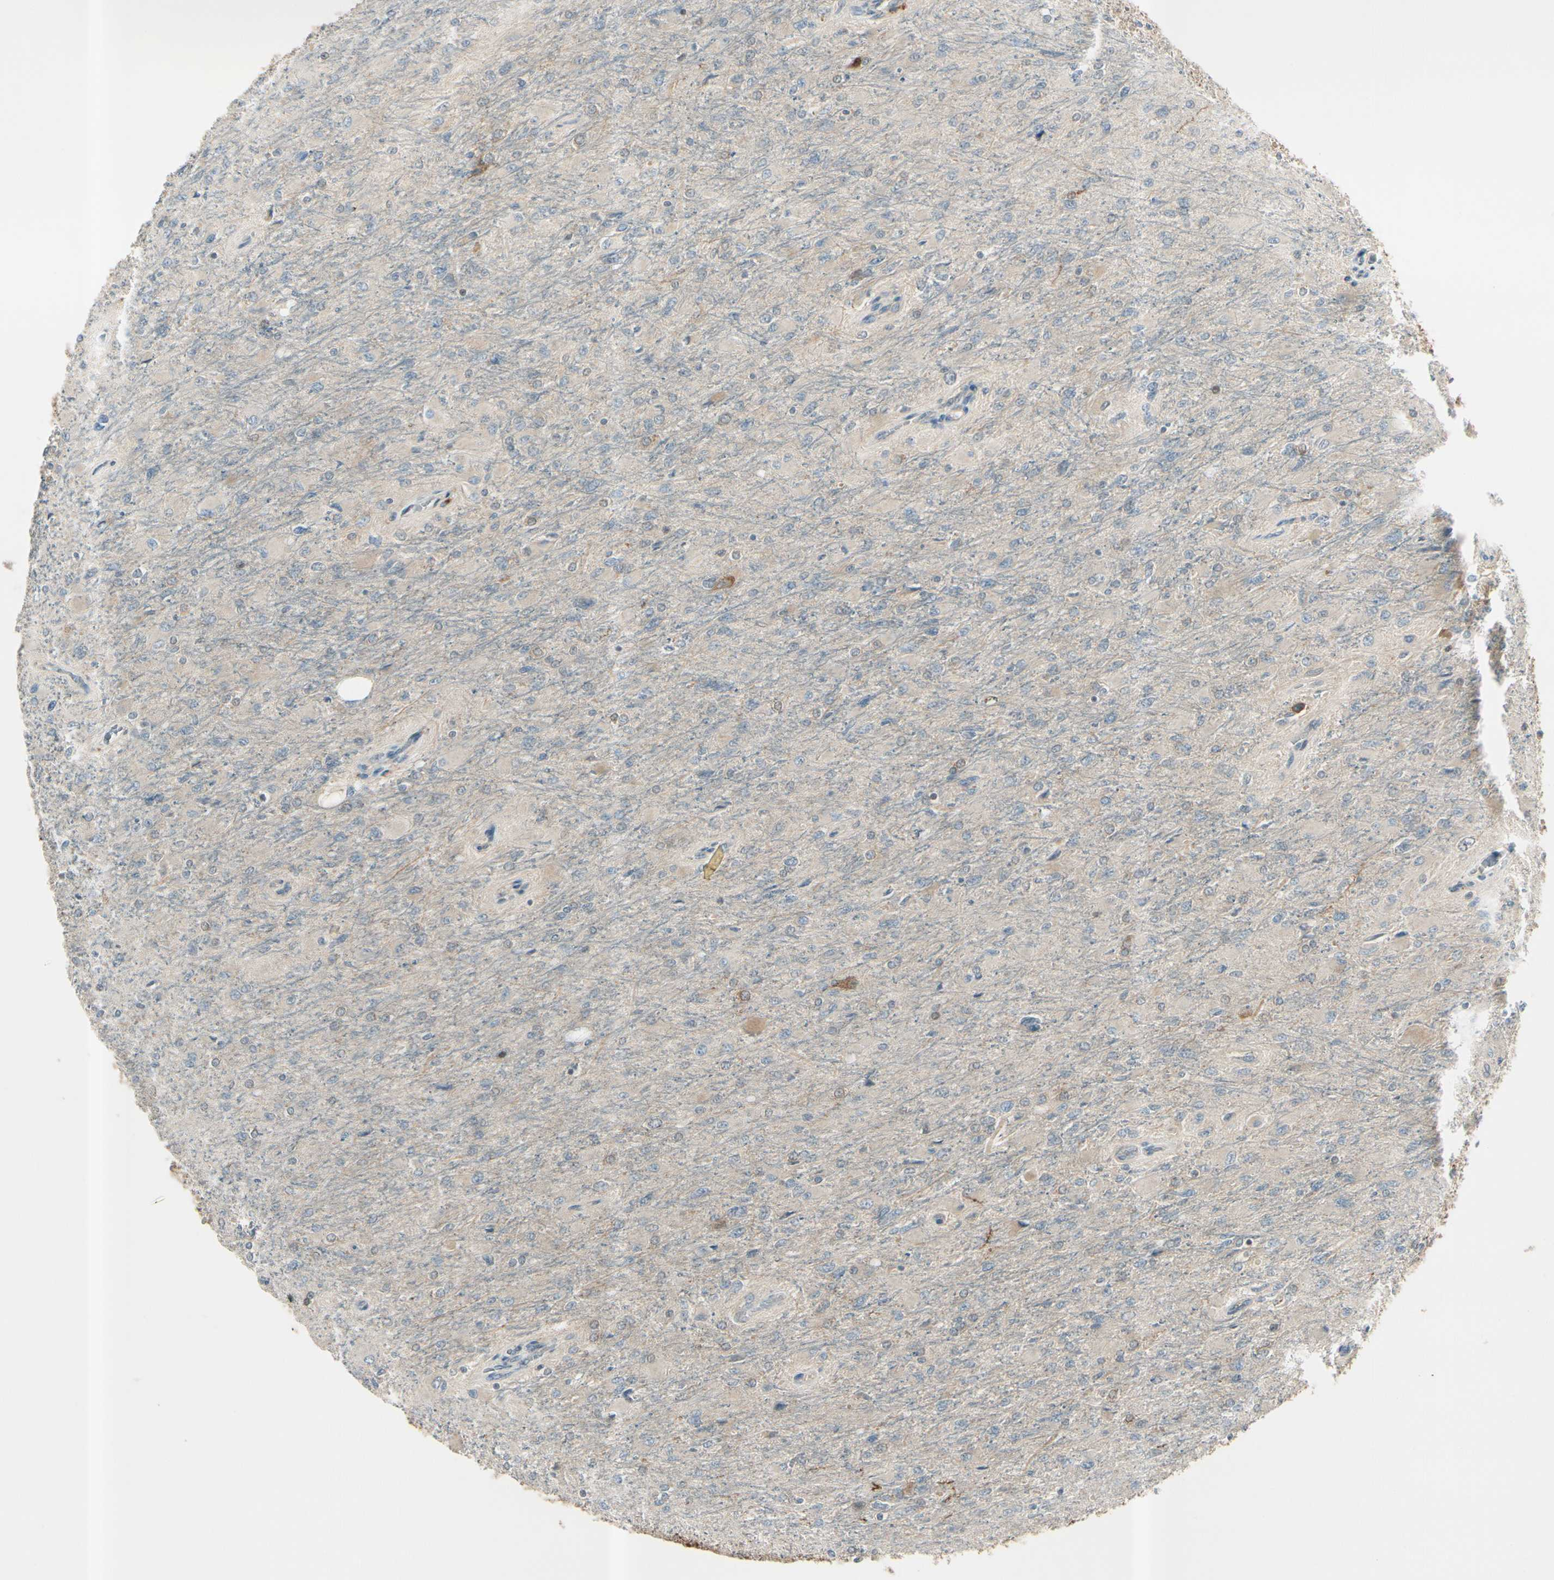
{"staining": {"intensity": "negative", "quantity": "none", "location": "none"}, "tissue": "glioma", "cell_type": "Tumor cells", "image_type": "cancer", "snomed": [{"axis": "morphology", "description": "Glioma, malignant, High grade"}, {"axis": "topography", "description": "Cerebral cortex"}], "caption": "The image reveals no staining of tumor cells in glioma.", "gene": "ICAM5", "patient": {"sex": "female", "age": 36}}